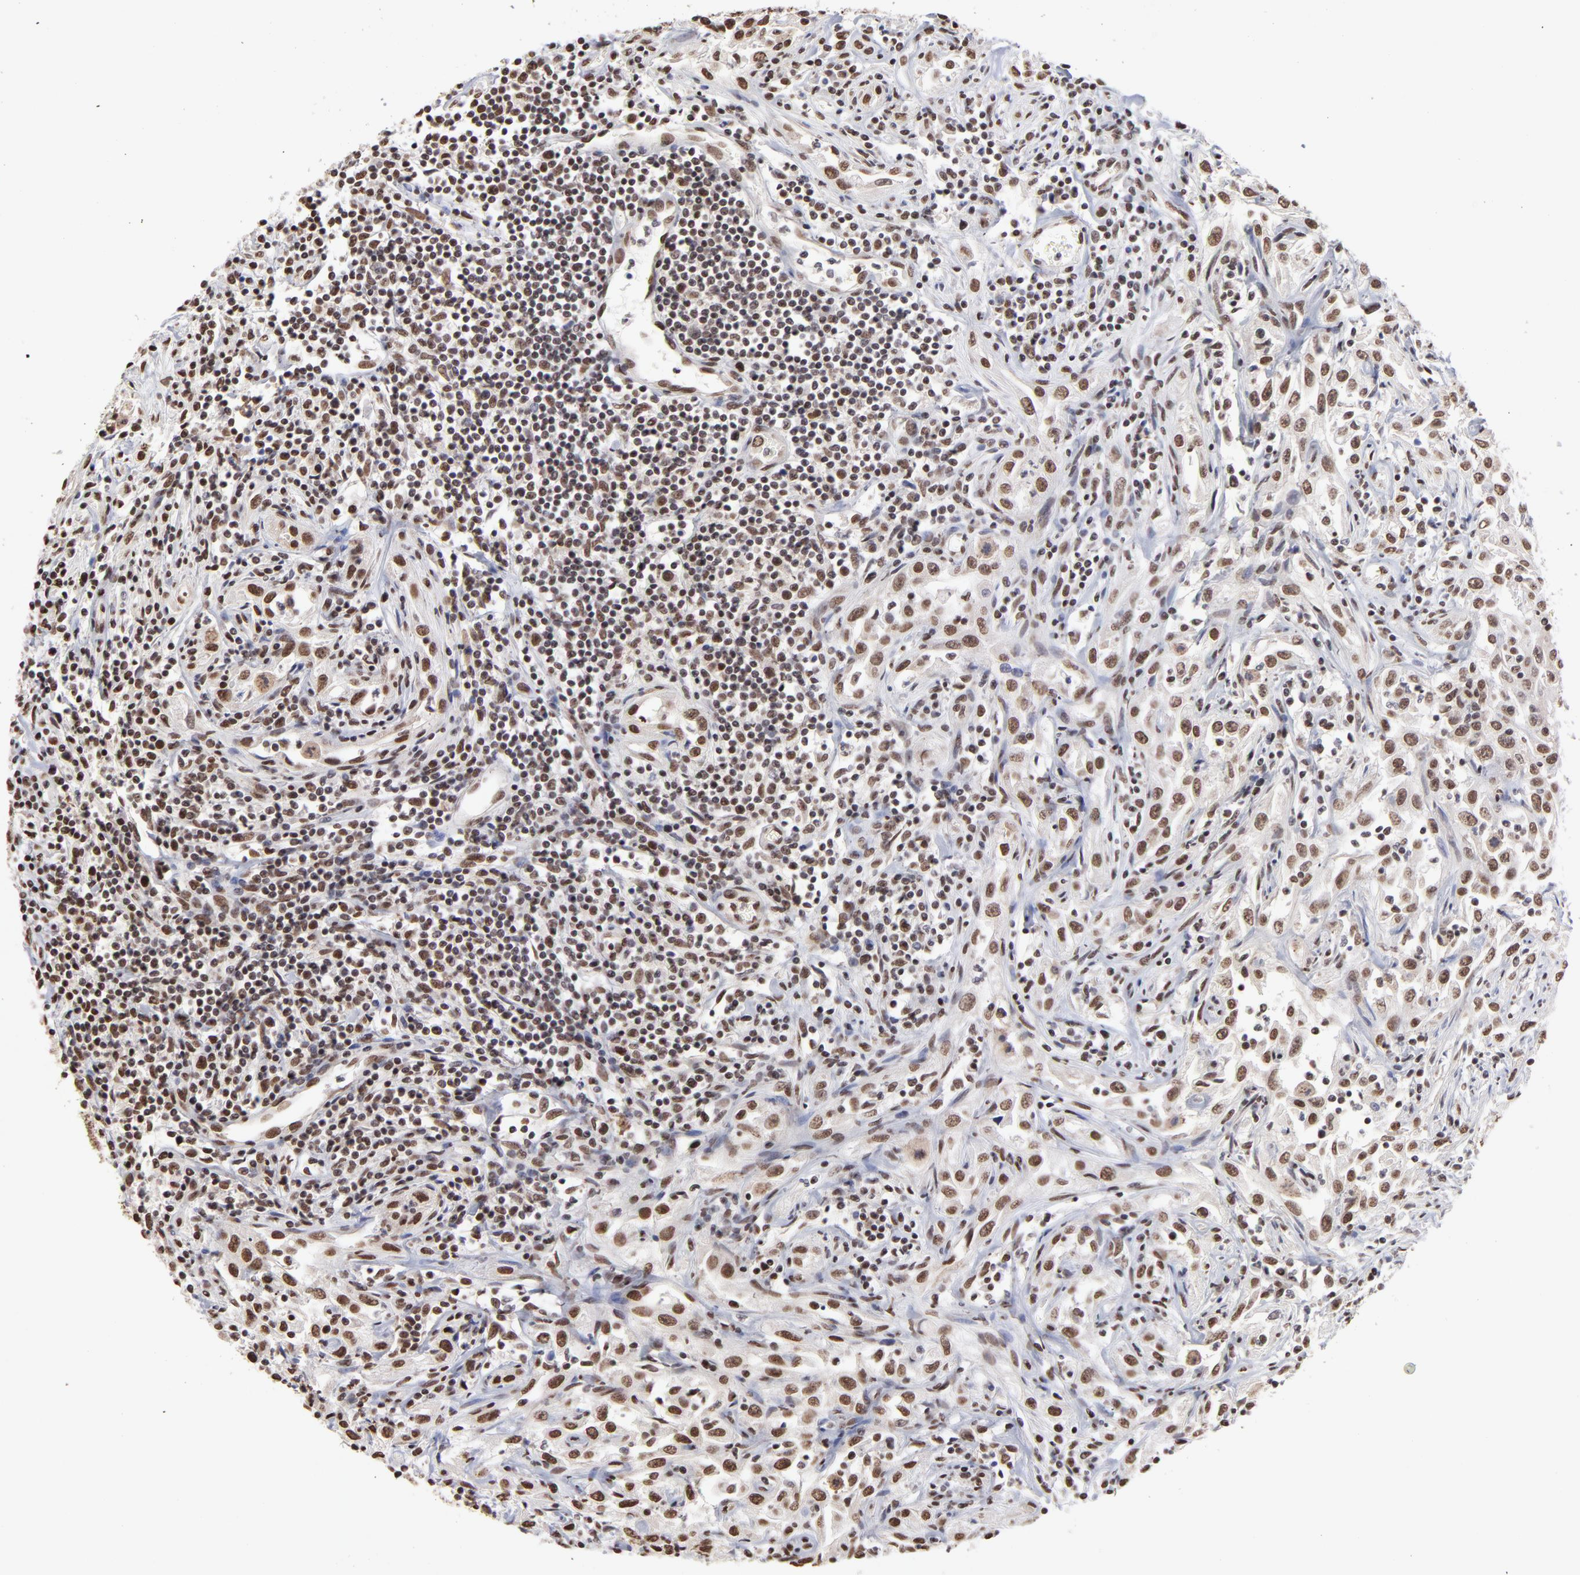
{"staining": {"intensity": "strong", "quantity": ">75%", "location": "nuclear"}, "tissue": "head and neck cancer", "cell_type": "Tumor cells", "image_type": "cancer", "snomed": [{"axis": "morphology", "description": "Squamous cell carcinoma, NOS"}, {"axis": "topography", "description": "Oral tissue"}, {"axis": "topography", "description": "Head-Neck"}], "caption": "IHC image of human squamous cell carcinoma (head and neck) stained for a protein (brown), which demonstrates high levels of strong nuclear positivity in approximately >75% of tumor cells.", "gene": "ZNF3", "patient": {"sex": "female", "age": 76}}